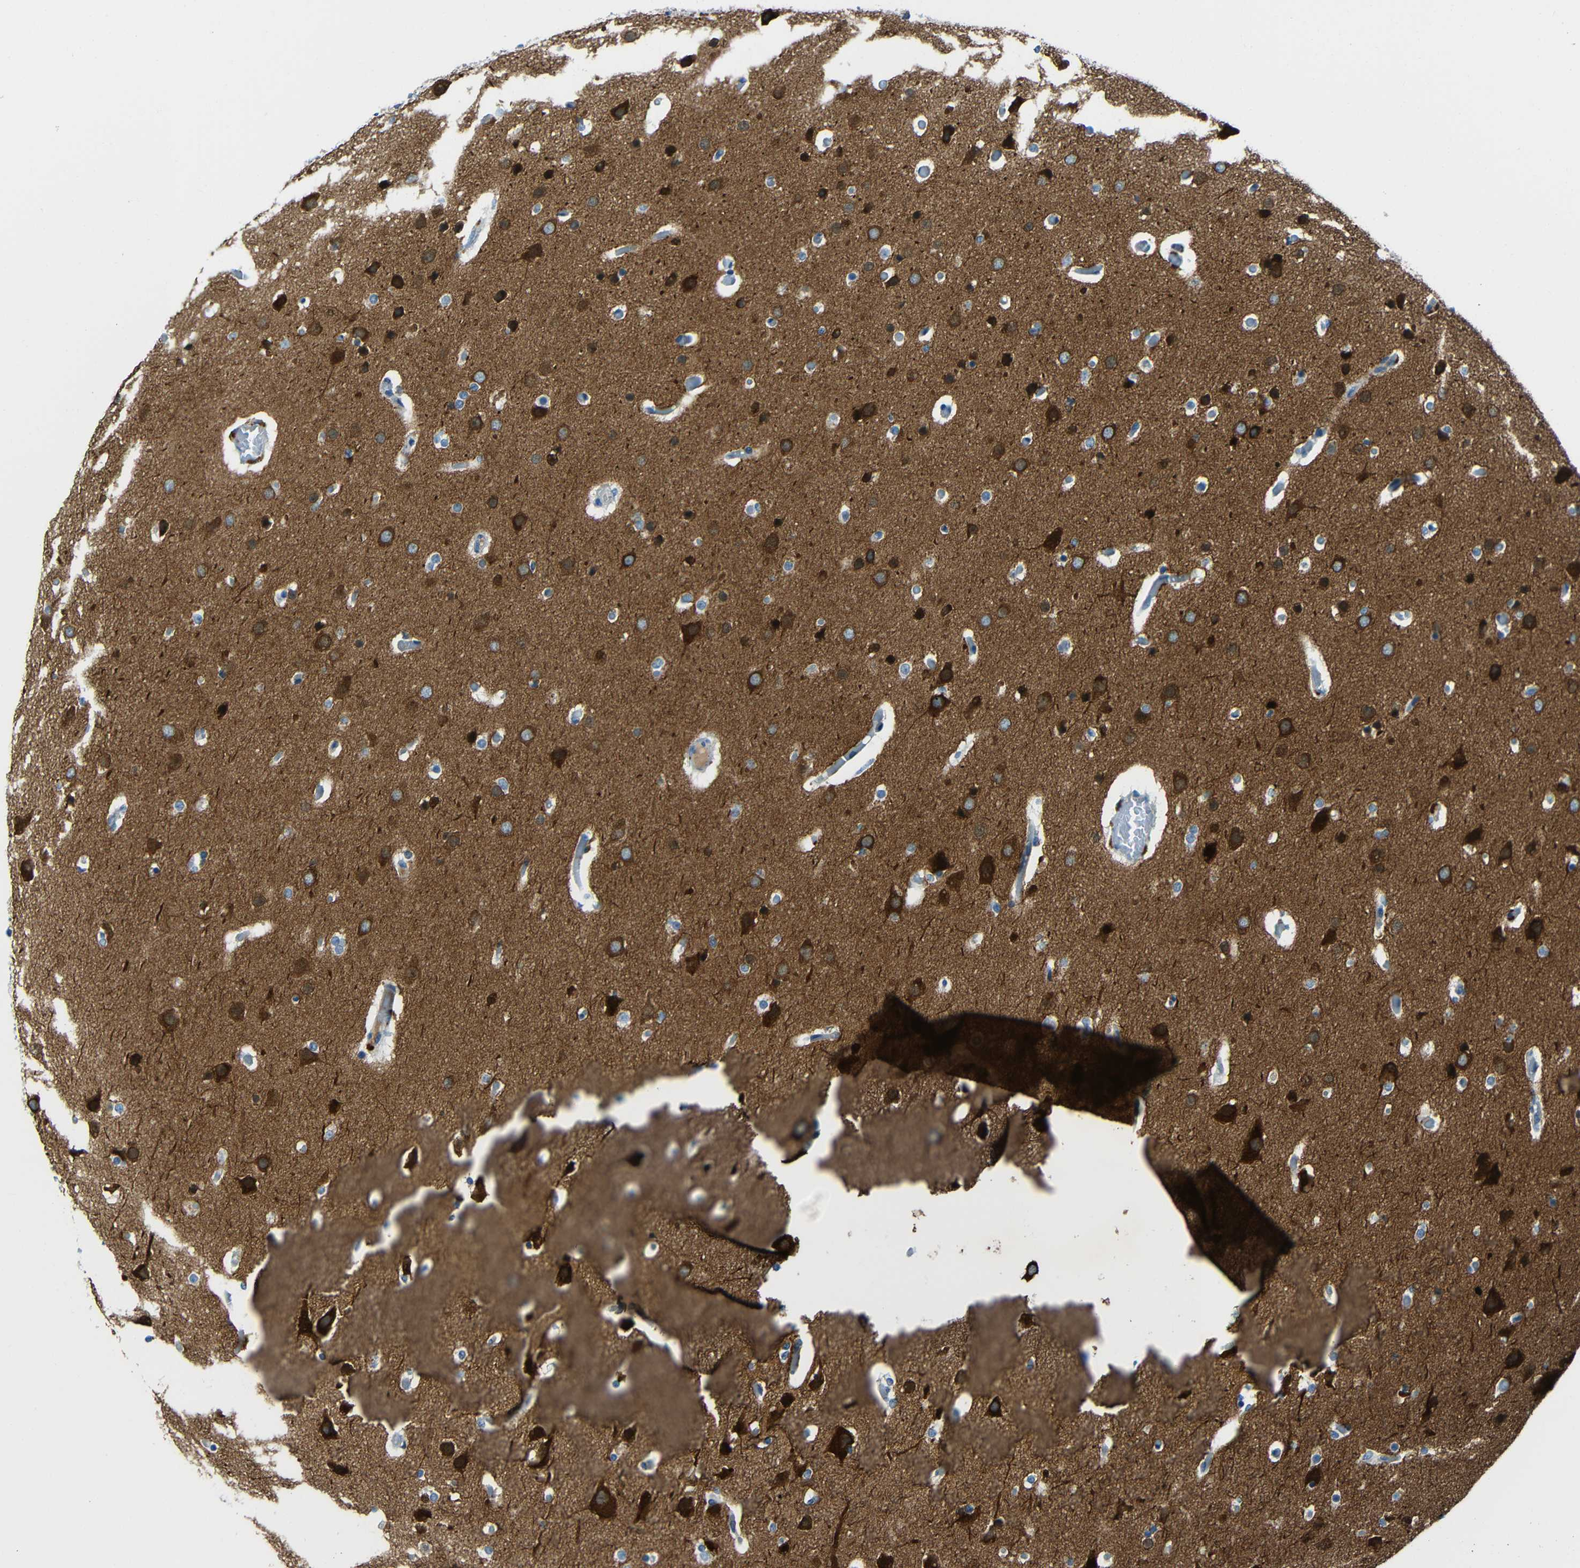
{"staining": {"intensity": "strong", "quantity": ">75%", "location": "cytoplasmic/membranous"}, "tissue": "glioma", "cell_type": "Tumor cells", "image_type": "cancer", "snomed": [{"axis": "morphology", "description": "Glioma, malignant, High grade"}, {"axis": "topography", "description": "Cerebral cortex"}], "caption": "Immunohistochemistry (IHC) histopathology image of neoplastic tissue: human glioma stained using immunohistochemistry (IHC) exhibits high levels of strong protein expression localized specifically in the cytoplasmic/membranous of tumor cells, appearing as a cytoplasmic/membranous brown color.", "gene": "DCLK1", "patient": {"sex": "female", "age": 36}}